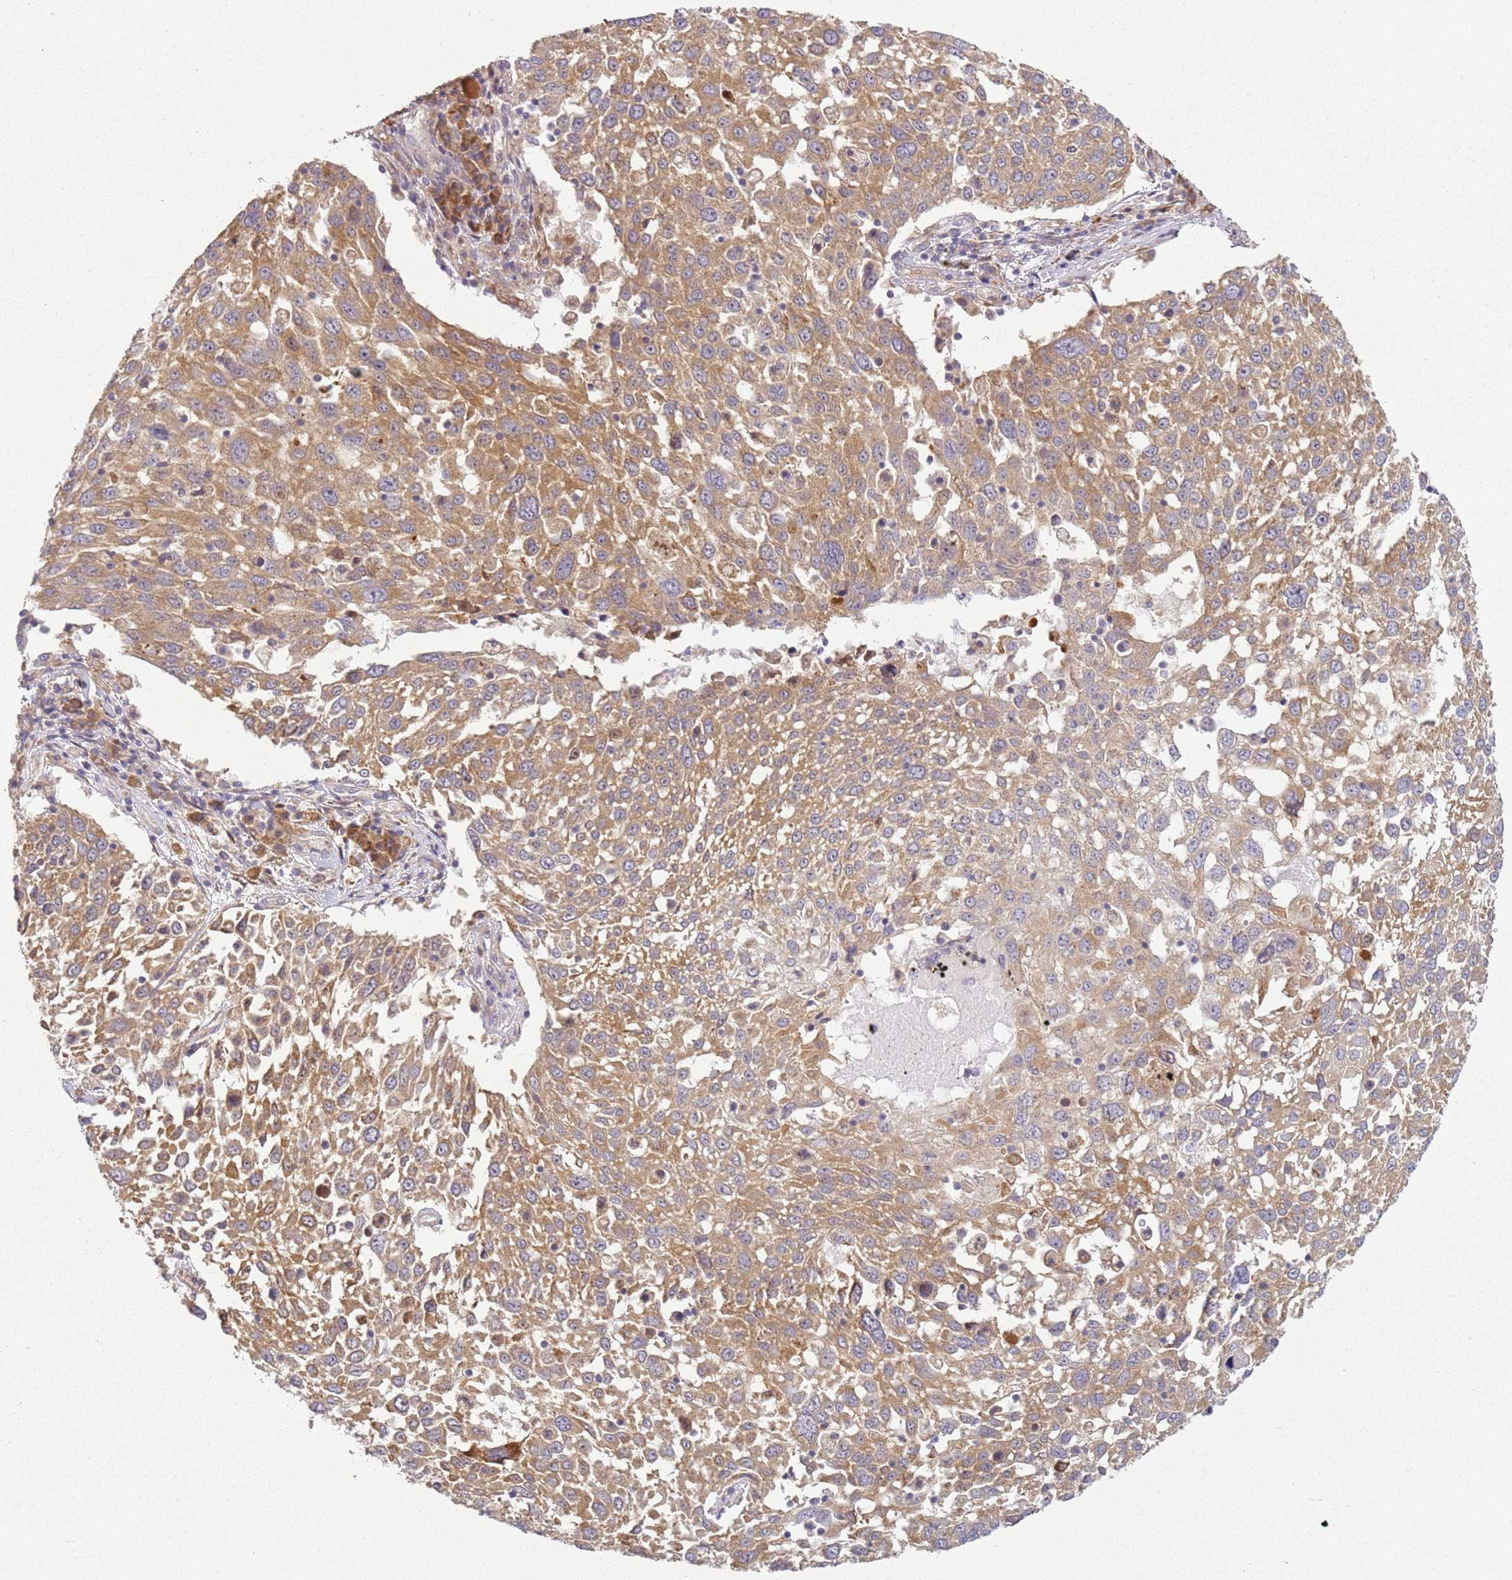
{"staining": {"intensity": "moderate", "quantity": ">75%", "location": "cytoplasmic/membranous"}, "tissue": "lung cancer", "cell_type": "Tumor cells", "image_type": "cancer", "snomed": [{"axis": "morphology", "description": "Squamous cell carcinoma, NOS"}, {"axis": "topography", "description": "Lung"}], "caption": "IHC micrograph of human lung cancer (squamous cell carcinoma) stained for a protein (brown), which demonstrates medium levels of moderate cytoplasmic/membranous expression in approximately >75% of tumor cells.", "gene": "RPS28", "patient": {"sex": "male", "age": 65}}